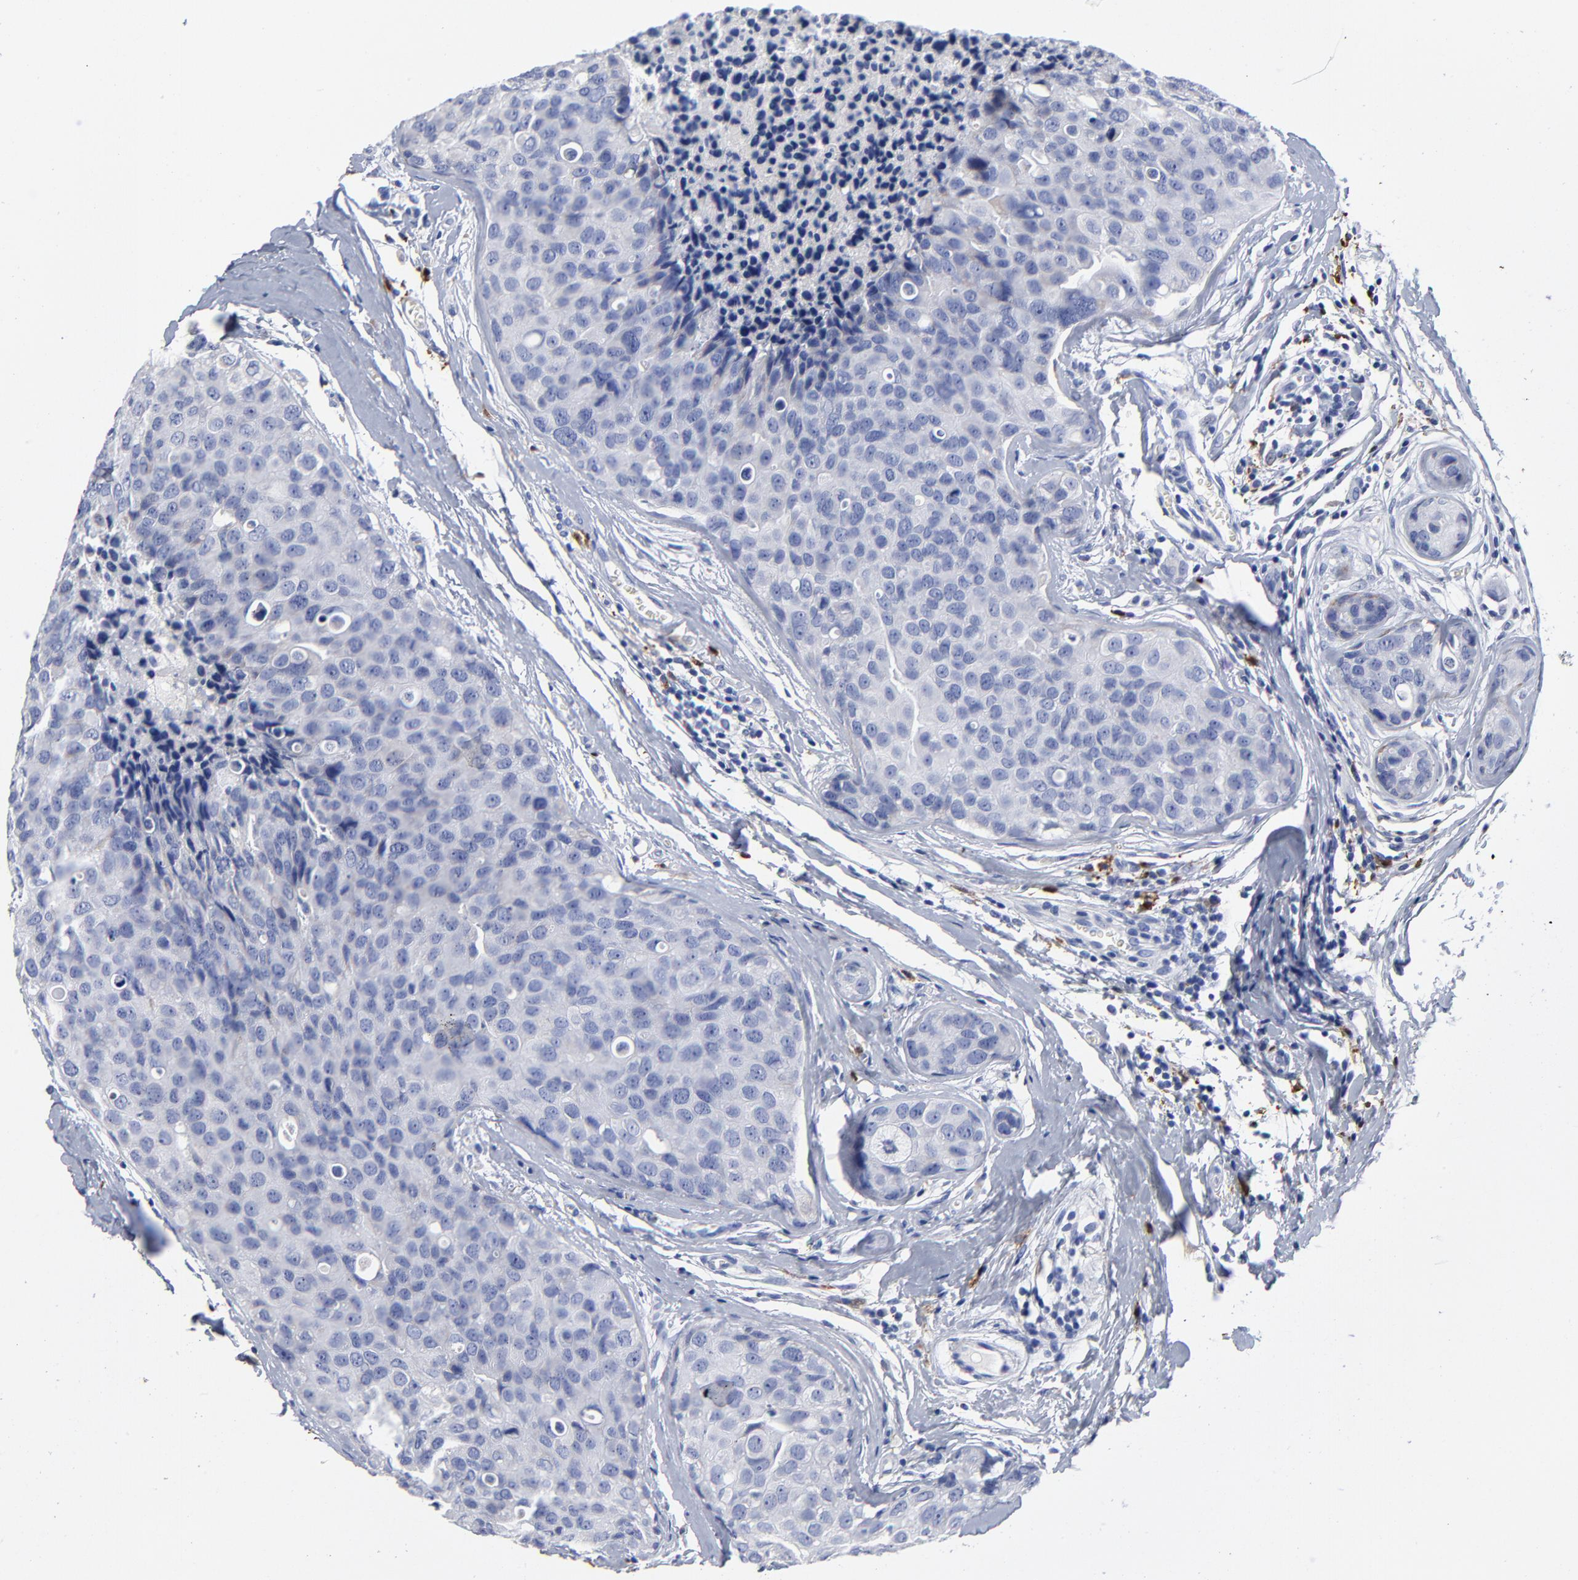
{"staining": {"intensity": "negative", "quantity": "none", "location": "none"}, "tissue": "breast cancer", "cell_type": "Tumor cells", "image_type": "cancer", "snomed": [{"axis": "morphology", "description": "Duct carcinoma"}, {"axis": "topography", "description": "Breast"}], "caption": "Protein analysis of breast cancer (intraductal carcinoma) exhibits no significant positivity in tumor cells.", "gene": "PTP4A1", "patient": {"sex": "female", "age": 24}}